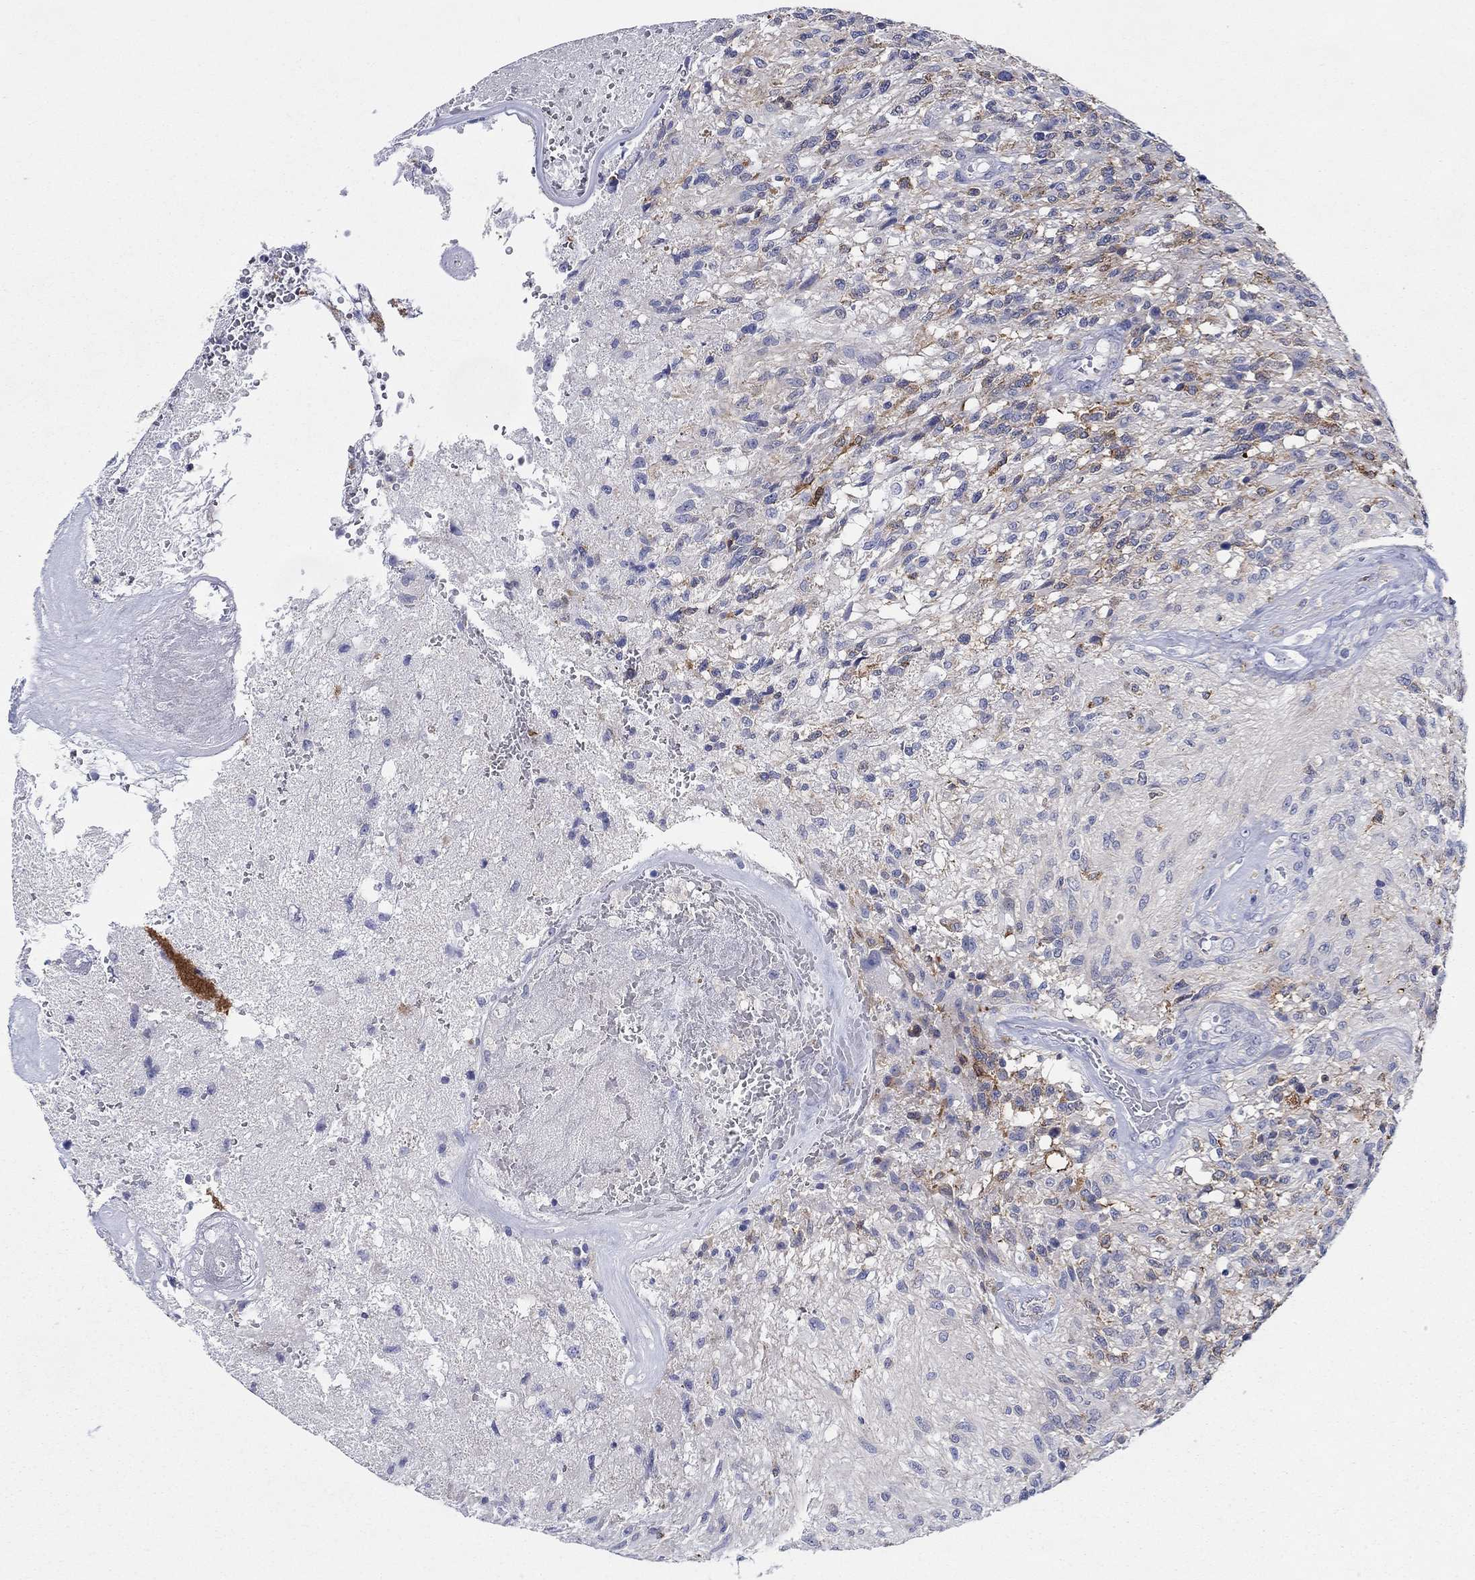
{"staining": {"intensity": "strong", "quantity": "<25%", "location": "cytoplasmic/membranous"}, "tissue": "glioma", "cell_type": "Tumor cells", "image_type": "cancer", "snomed": [{"axis": "morphology", "description": "Glioma, malignant, High grade"}, {"axis": "topography", "description": "Brain"}], "caption": "A micrograph of glioma stained for a protein exhibits strong cytoplasmic/membranous brown staining in tumor cells. (Brightfield microscopy of DAB IHC at high magnification).", "gene": "RAP1GAP", "patient": {"sex": "male", "age": 56}}